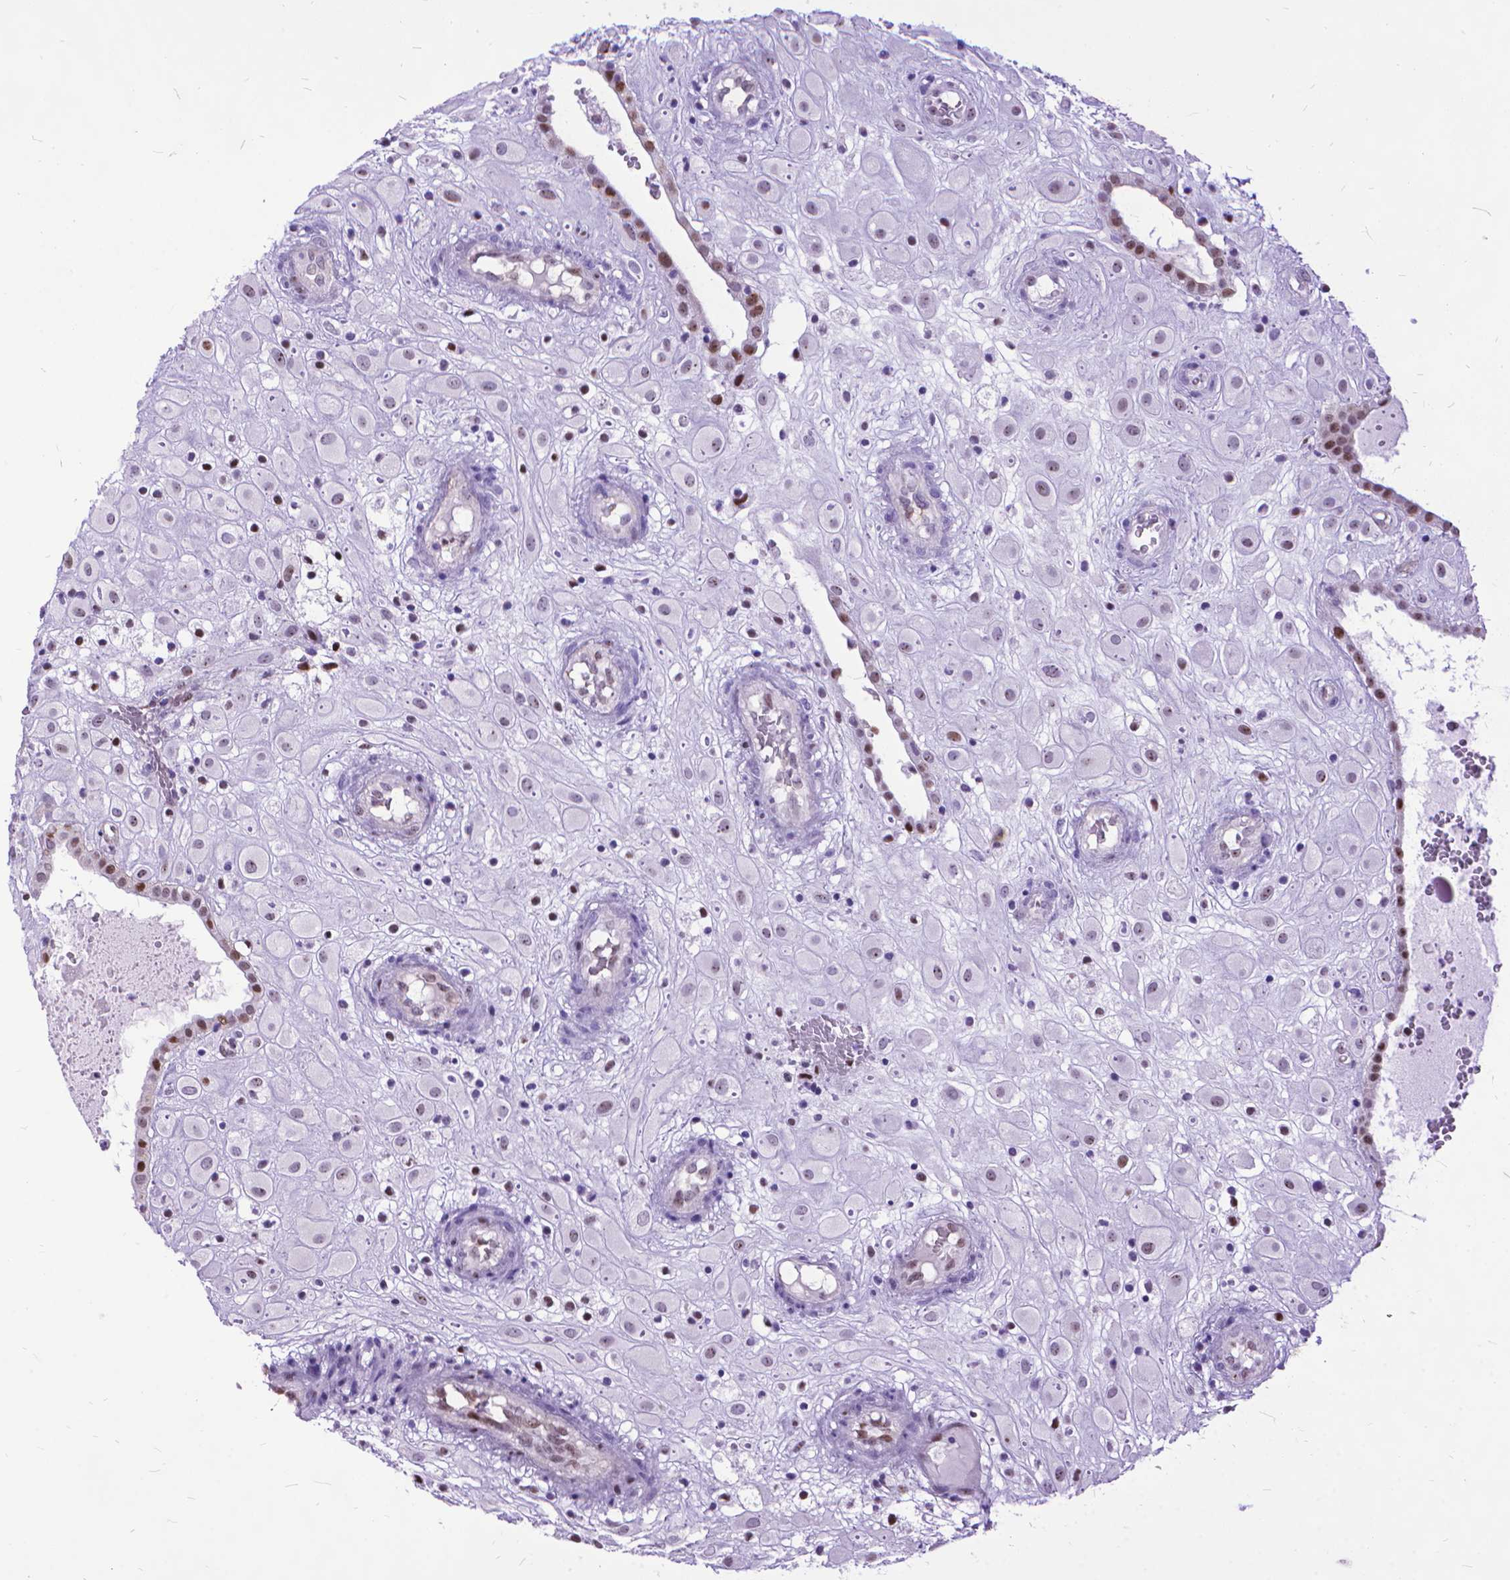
{"staining": {"intensity": "negative", "quantity": "none", "location": "none"}, "tissue": "placenta", "cell_type": "Decidual cells", "image_type": "normal", "snomed": [{"axis": "morphology", "description": "Normal tissue, NOS"}, {"axis": "topography", "description": "Placenta"}], "caption": "Placenta stained for a protein using immunohistochemistry reveals no staining decidual cells.", "gene": "POLE4", "patient": {"sex": "female", "age": 24}}